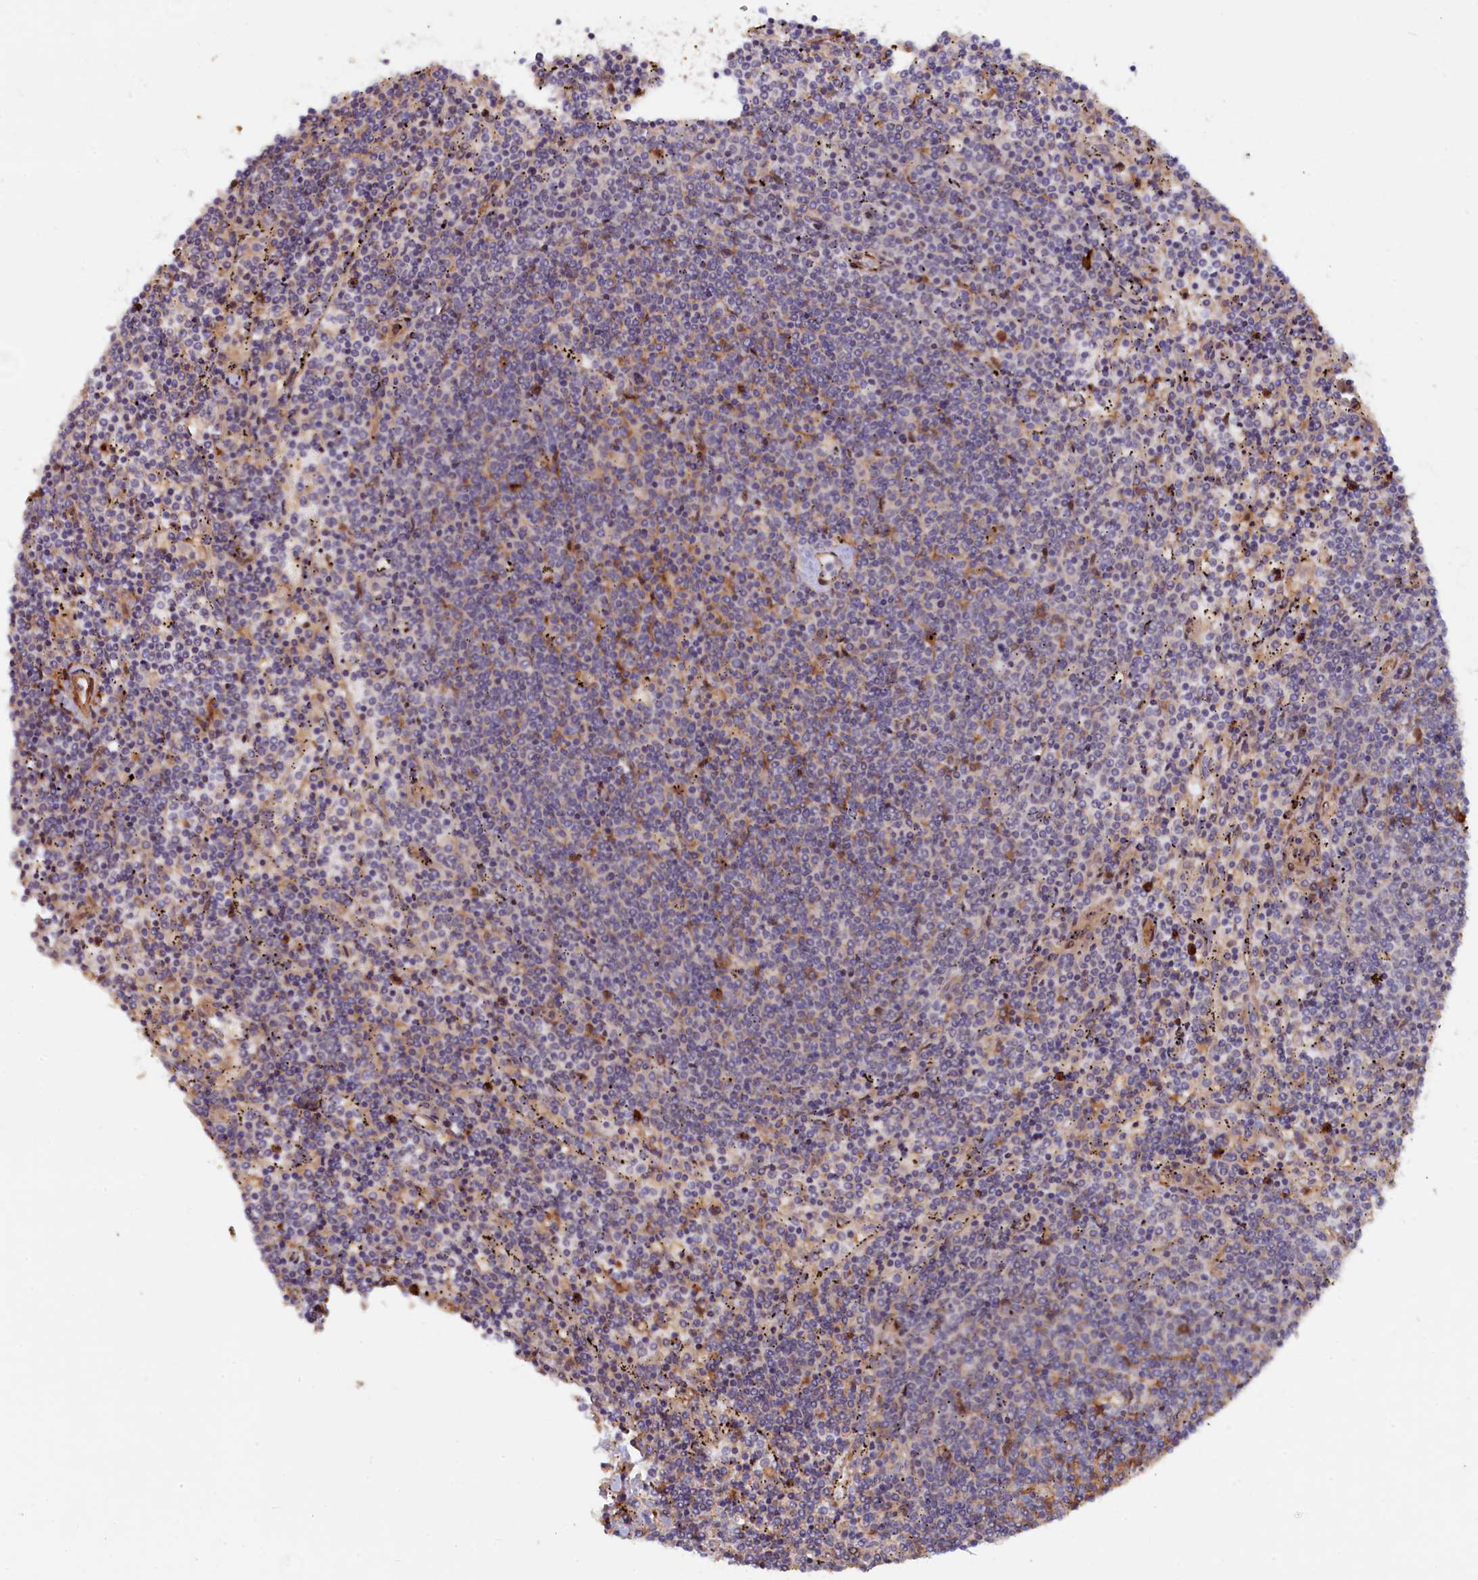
{"staining": {"intensity": "negative", "quantity": "none", "location": "none"}, "tissue": "lymphoma", "cell_type": "Tumor cells", "image_type": "cancer", "snomed": [{"axis": "morphology", "description": "Malignant lymphoma, non-Hodgkin's type, Low grade"}, {"axis": "topography", "description": "Spleen"}], "caption": "DAB immunohistochemical staining of lymphoma reveals no significant positivity in tumor cells. Nuclei are stained in blue.", "gene": "FERMT1", "patient": {"sex": "female", "age": 50}}